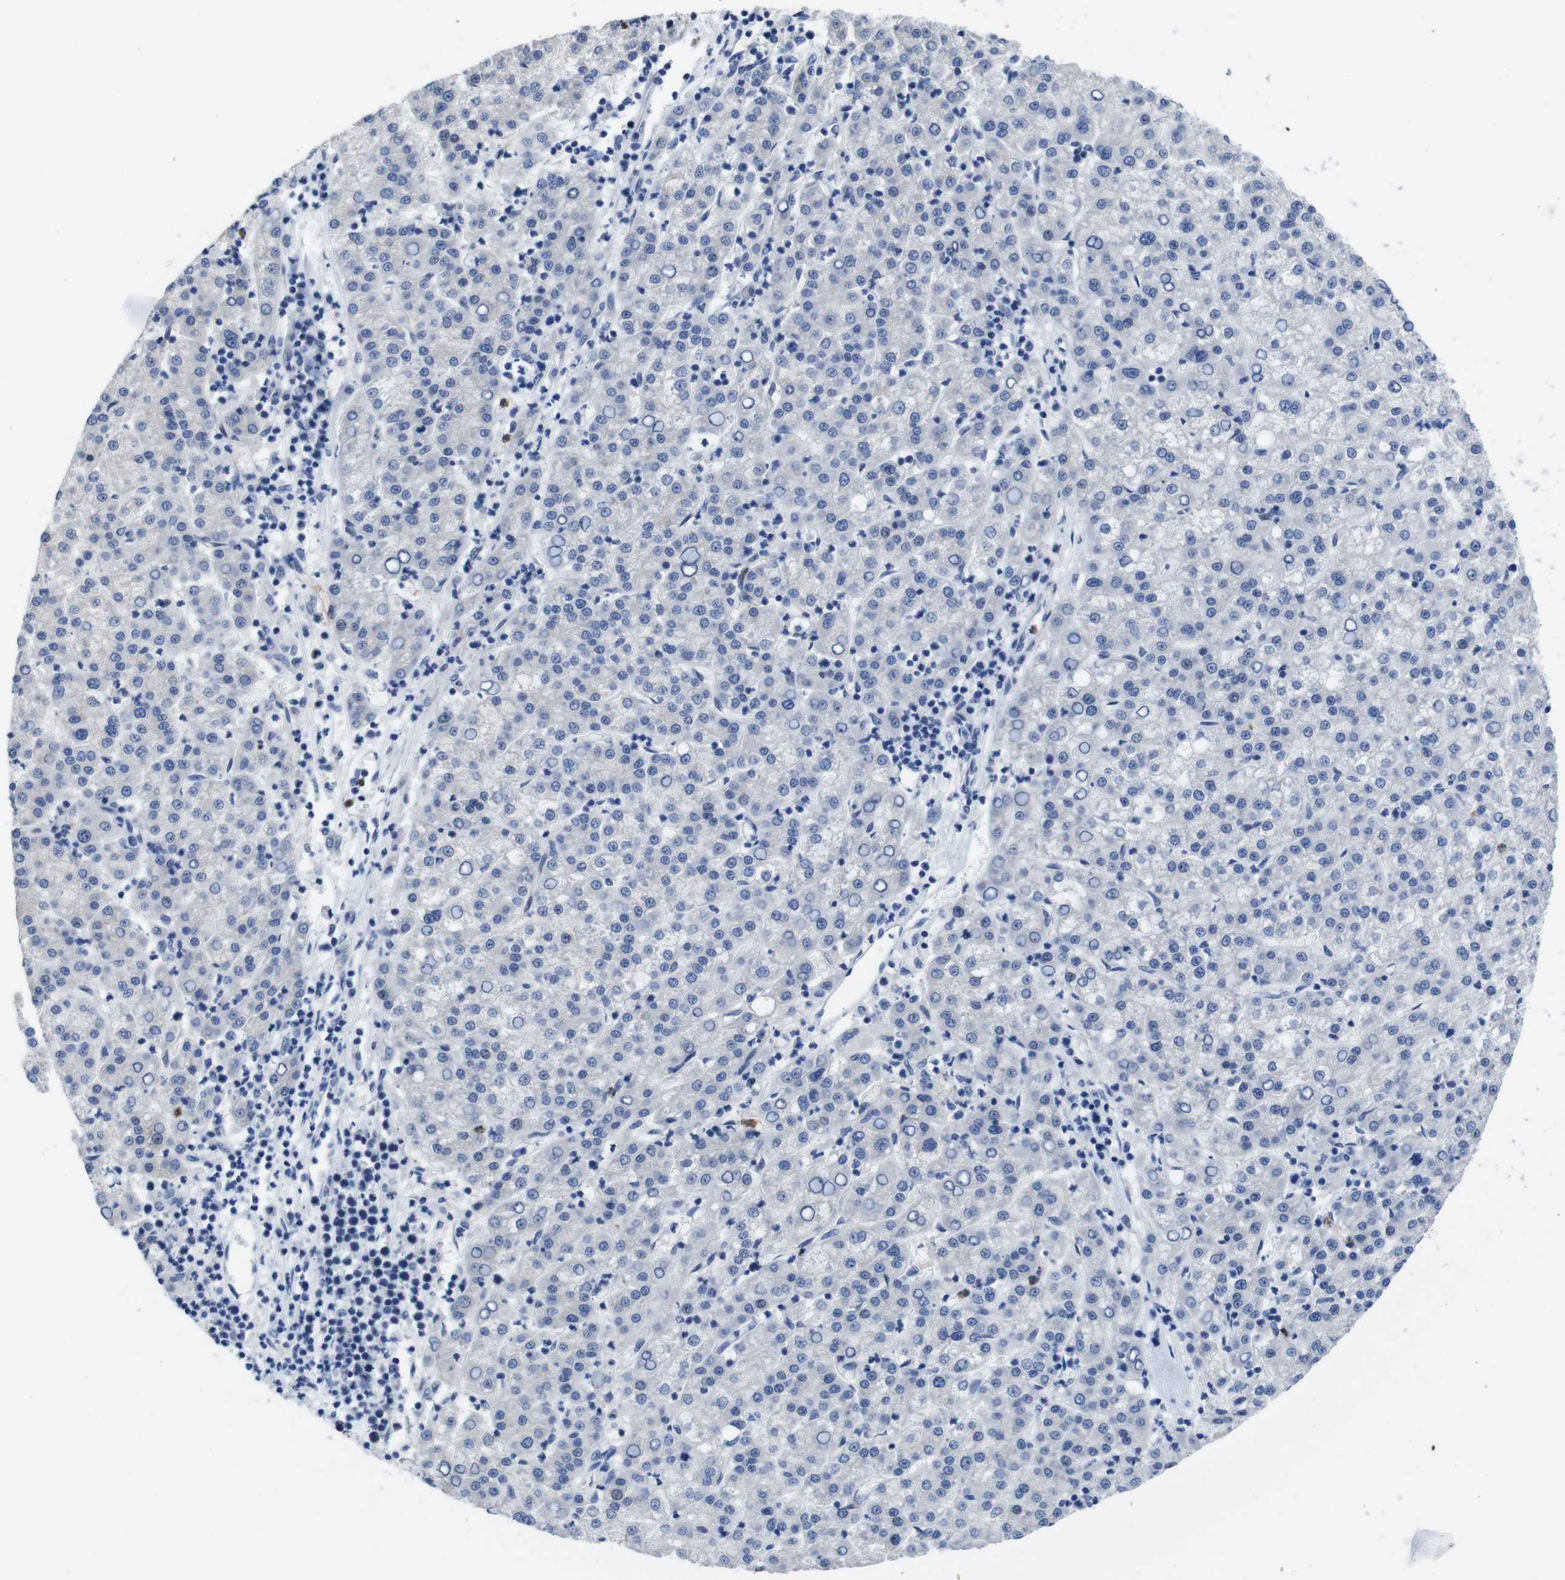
{"staining": {"intensity": "negative", "quantity": "none", "location": "none"}, "tissue": "liver cancer", "cell_type": "Tumor cells", "image_type": "cancer", "snomed": [{"axis": "morphology", "description": "Carcinoma, Hepatocellular, NOS"}, {"axis": "topography", "description": "Liver"}], "caption": "Liver hepatocellular carcinoma was stained to show a protein in brown. There is no significant positivity in tumor cells.", "gene": "C1RL", "patient": {"sex": "female", "age": 58}}